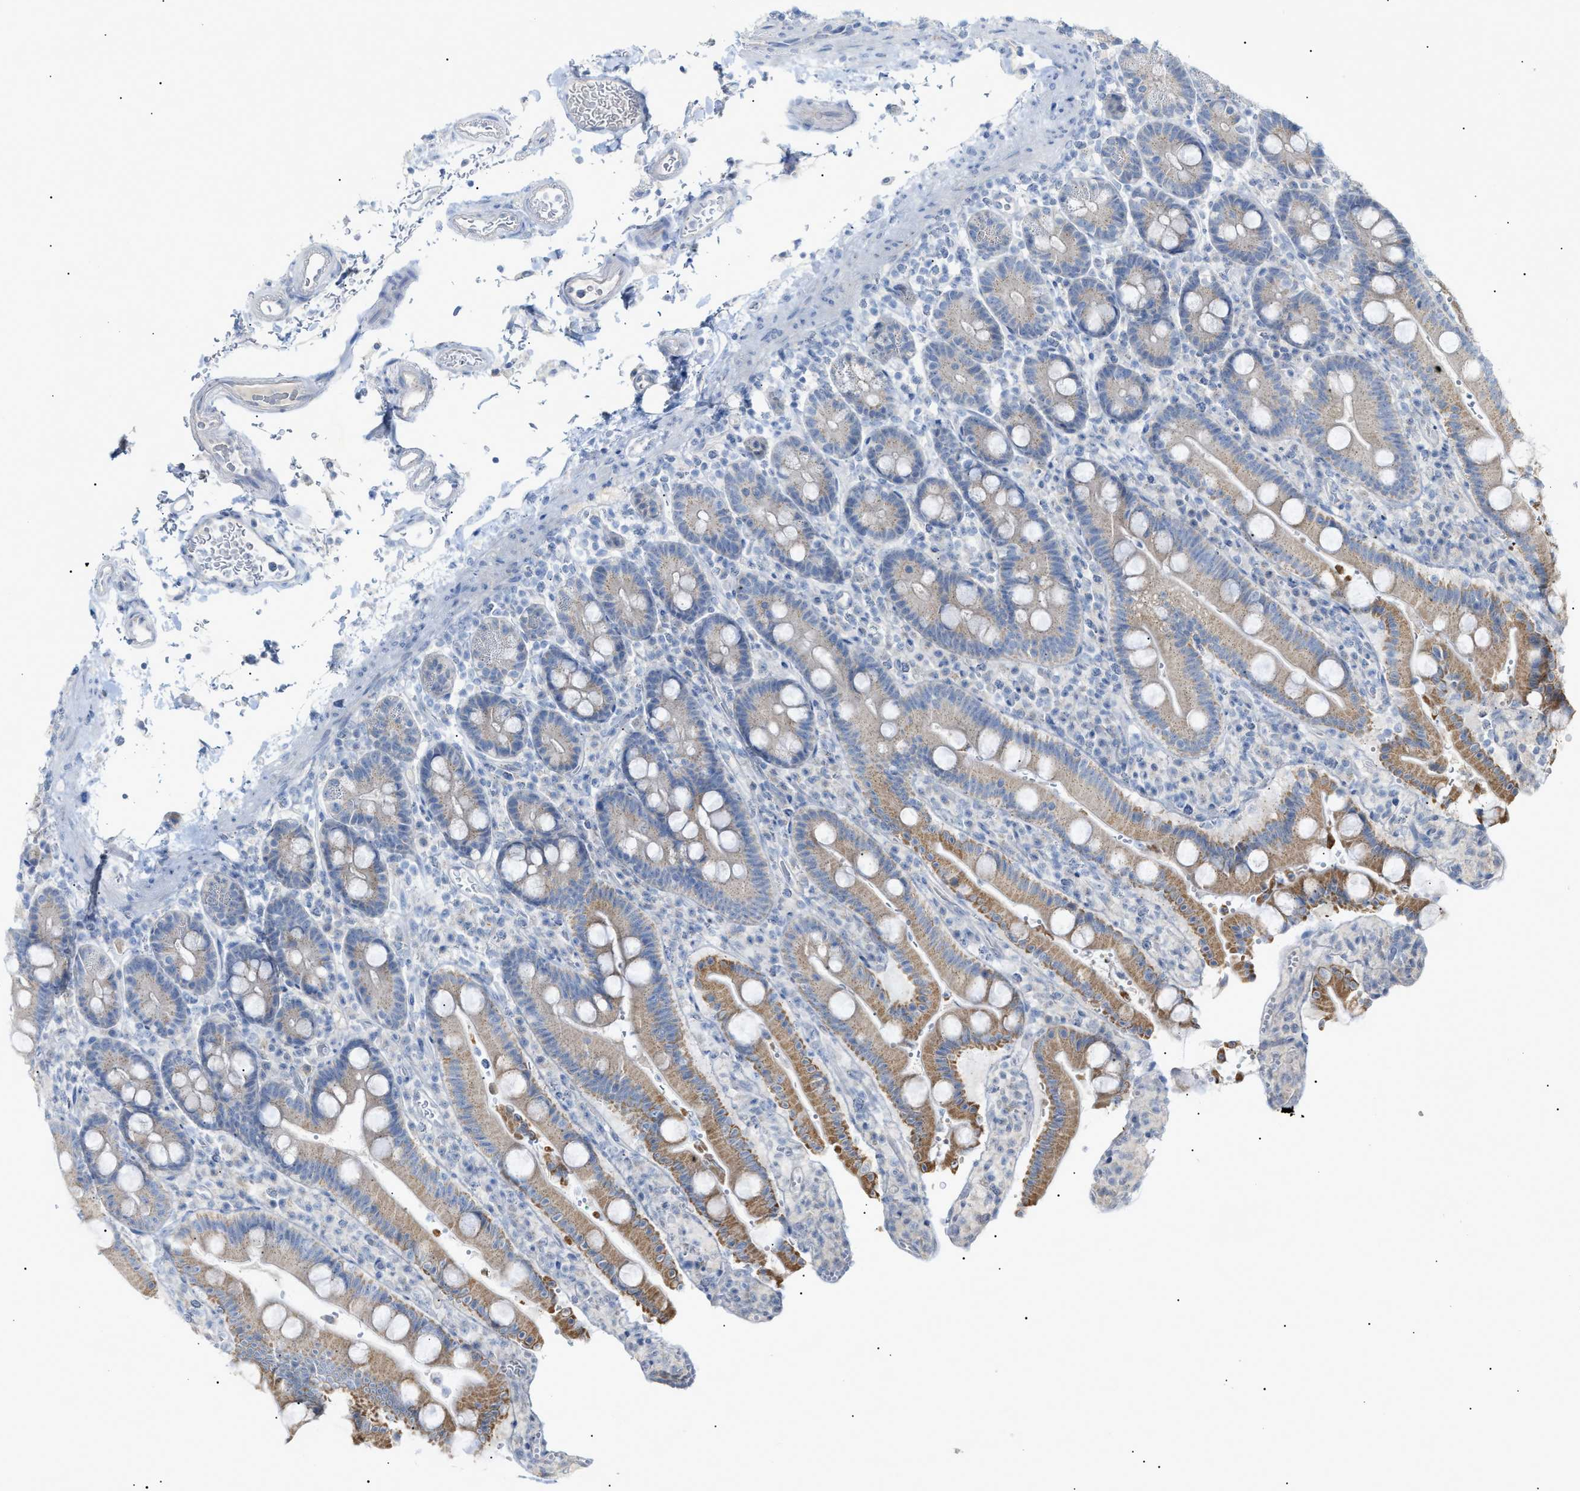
{"staining": {"intensity": "moderate", "quantity": "25%-75%", "location": "cytoplasmic/membranous"}, "tissue": "duodenum", "cell_type": "Glandular cells", "image_type": "normal", "snomed": [{"axis": "morphology", "description": "Normal tissue, NOS"}, {"axis": "topography", "description": "Small intestine, NOS"}], "caption": "Immunohistochemistry staining of benign duodenum, which exhibits medium levels of moderate cytoplasmic/membranous expression in approximately 25%-75% of glandular cells indicating moderate cytoplasmic/membranous protein positivity. The staining was performed using DAB (3,3'-diaminobenzidine) (brown) for protein detection and nuclei were counterstained in hematoxylin (blue).", "gene": "SLC25A31", "patient": {"sex": "female", "age": 71}}